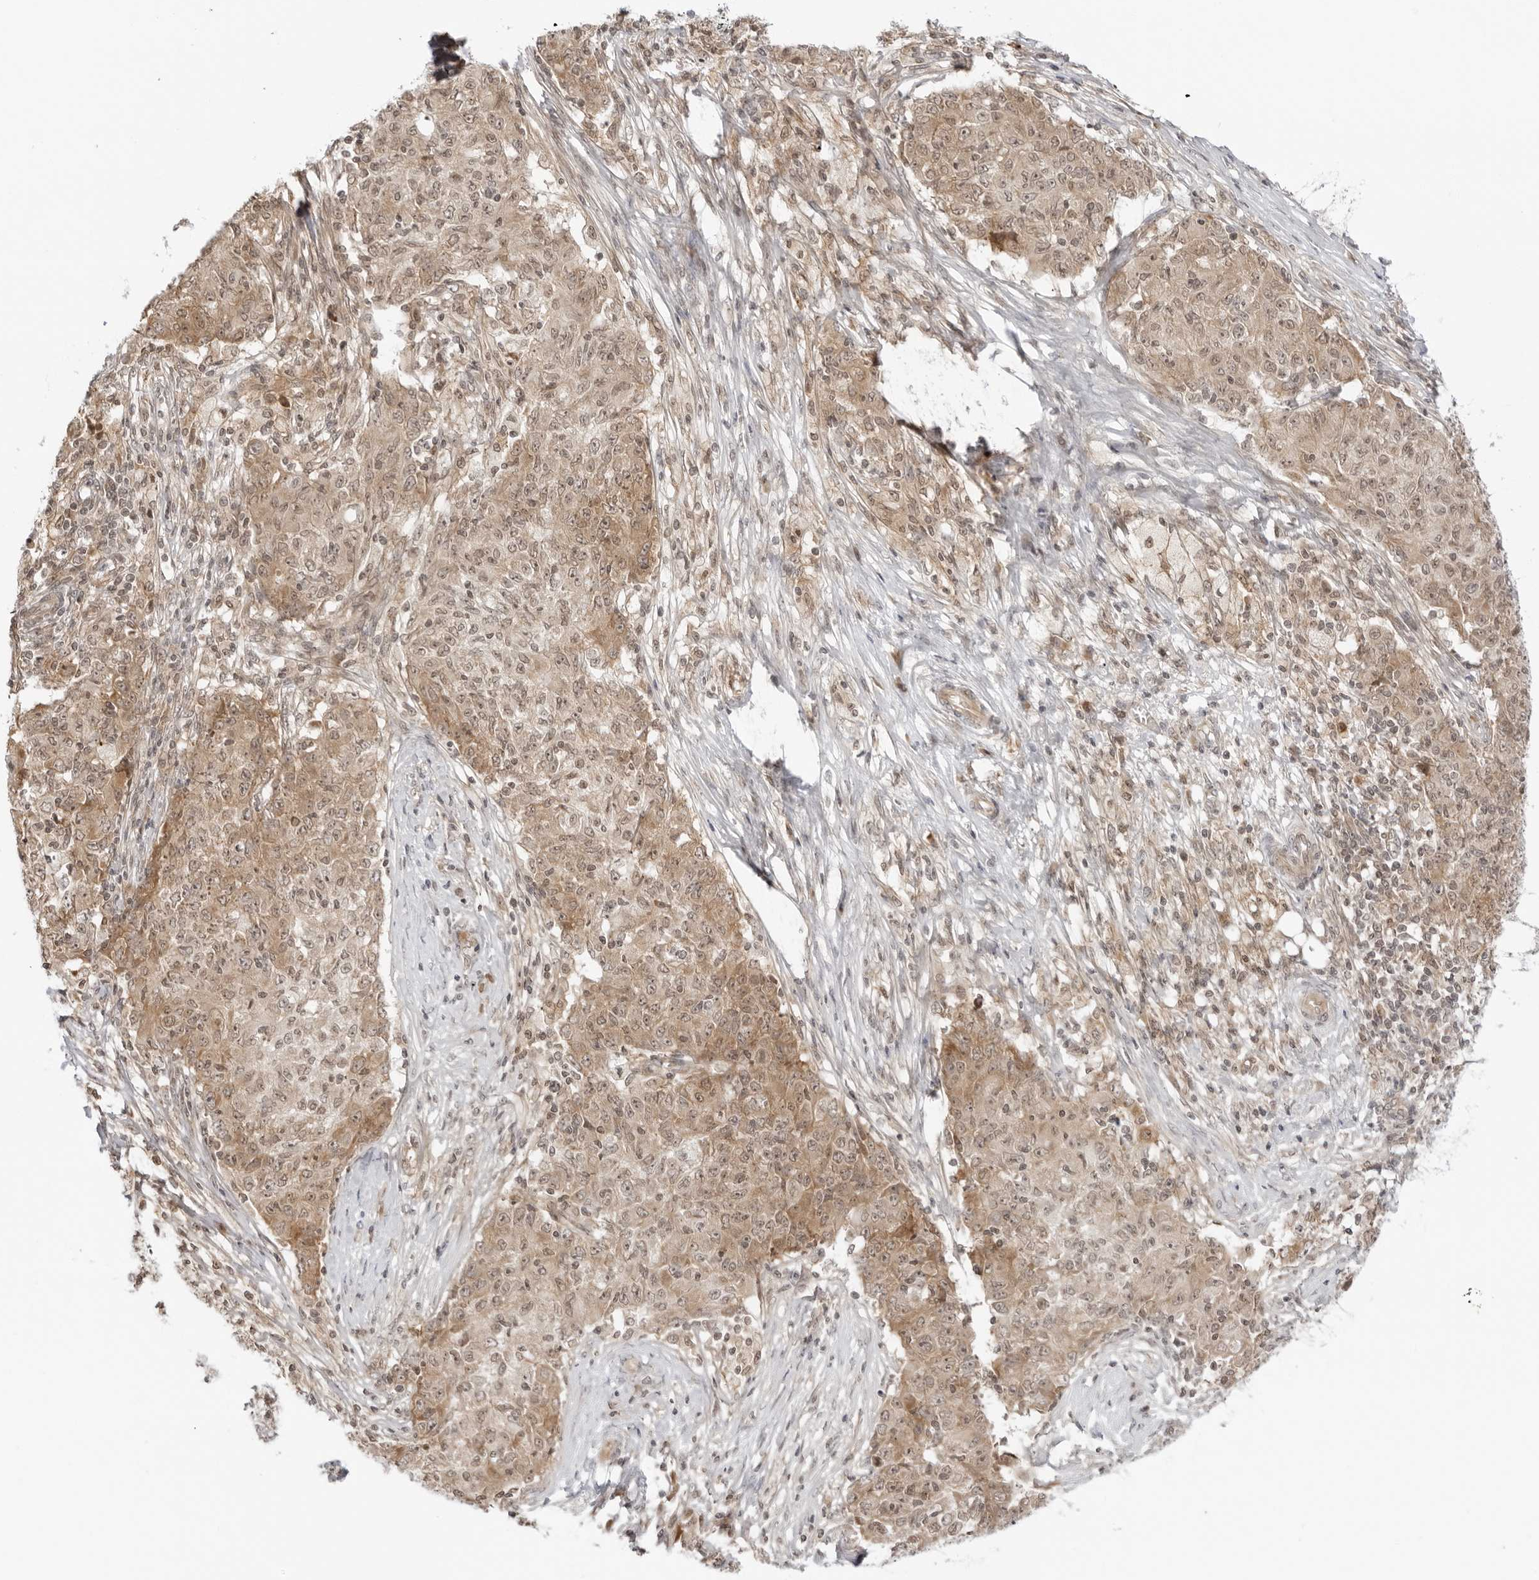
{"staining": {"intensity": "weak", "quantity": ">75%", "location": "cytoplasmic/membranous,nuclear"}, "tissue": "ovarian cancer", "cell_type": "Tumor cells", "image_type": "cancer", "snomed": [{"axis": "morphology", "description": "Carcinoma, endometroid"}, {"axis": "topography", "description": "Ovary"}], "caption": "High-magnification brightfield microscopy of ovarian endometroid carcinoma stained with DAB (brown) and counterstained with hematoxylin (blue). tumor cells exhibit weak cytoplasmic/membranous and nuclear staining is present in approximately>75% of cells.", "gene": "PRRC2C", "patient": {"sex": "female", "age": 42}}